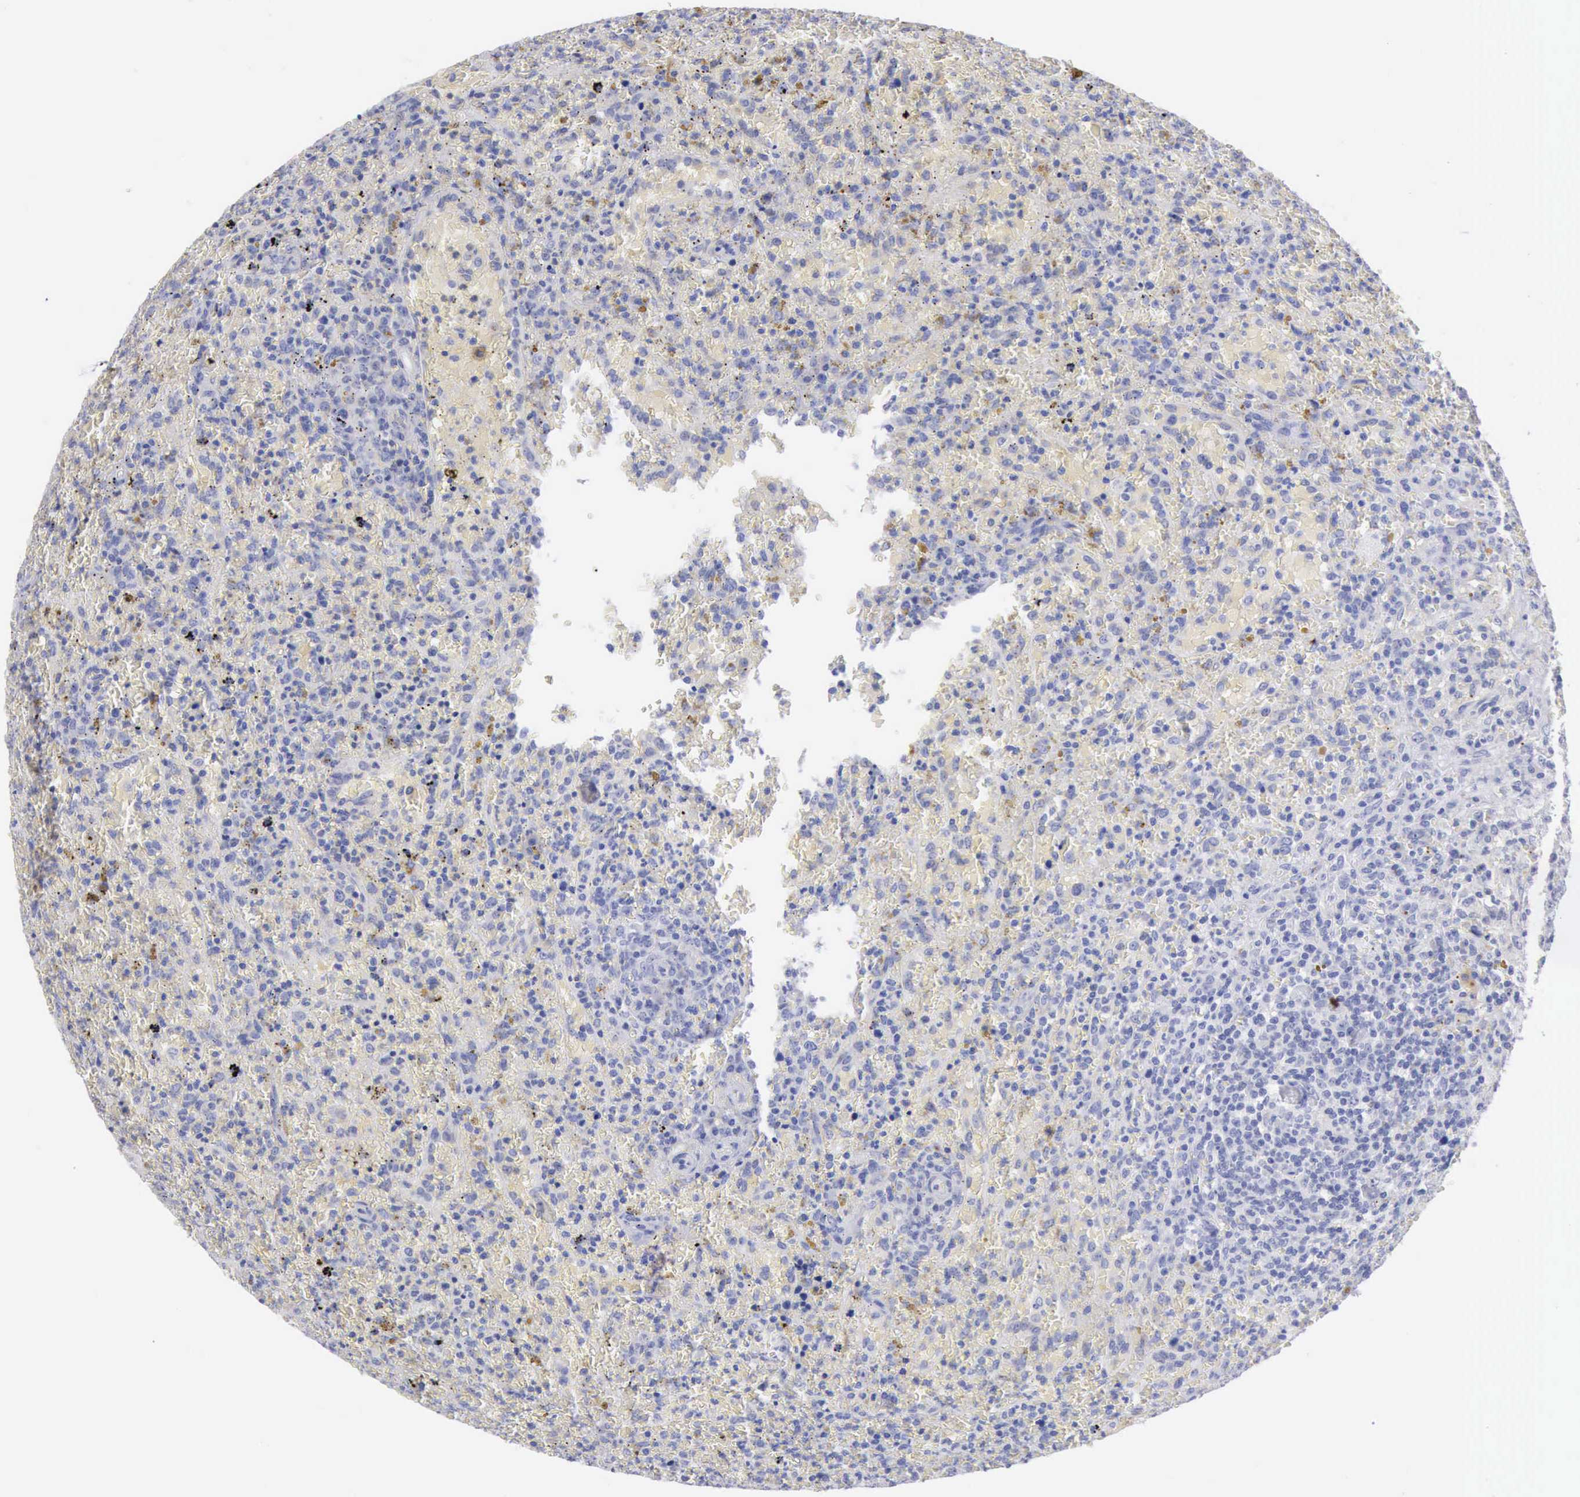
{"staining": {"intensity": "negative", "quantity": "none", "location": "none"}, "tissue": "lymphoma", "cell_type": "Tumor cells", "image_type": "cancer", "snomed": [{"axis": "morphology", "description": "Malignant lymphoma, non-Hodgkin's type, High grade"}, {"axis": "topography", "description": "Spleen"}, {"axis": "topography", "description": "Lymph node"}], "caption": "Immunohistochemistry of human lymphoma displays no positivity in tumor cells.", "gene": "ANGEL1", "patient": {"sex": "female", "age": 70}}